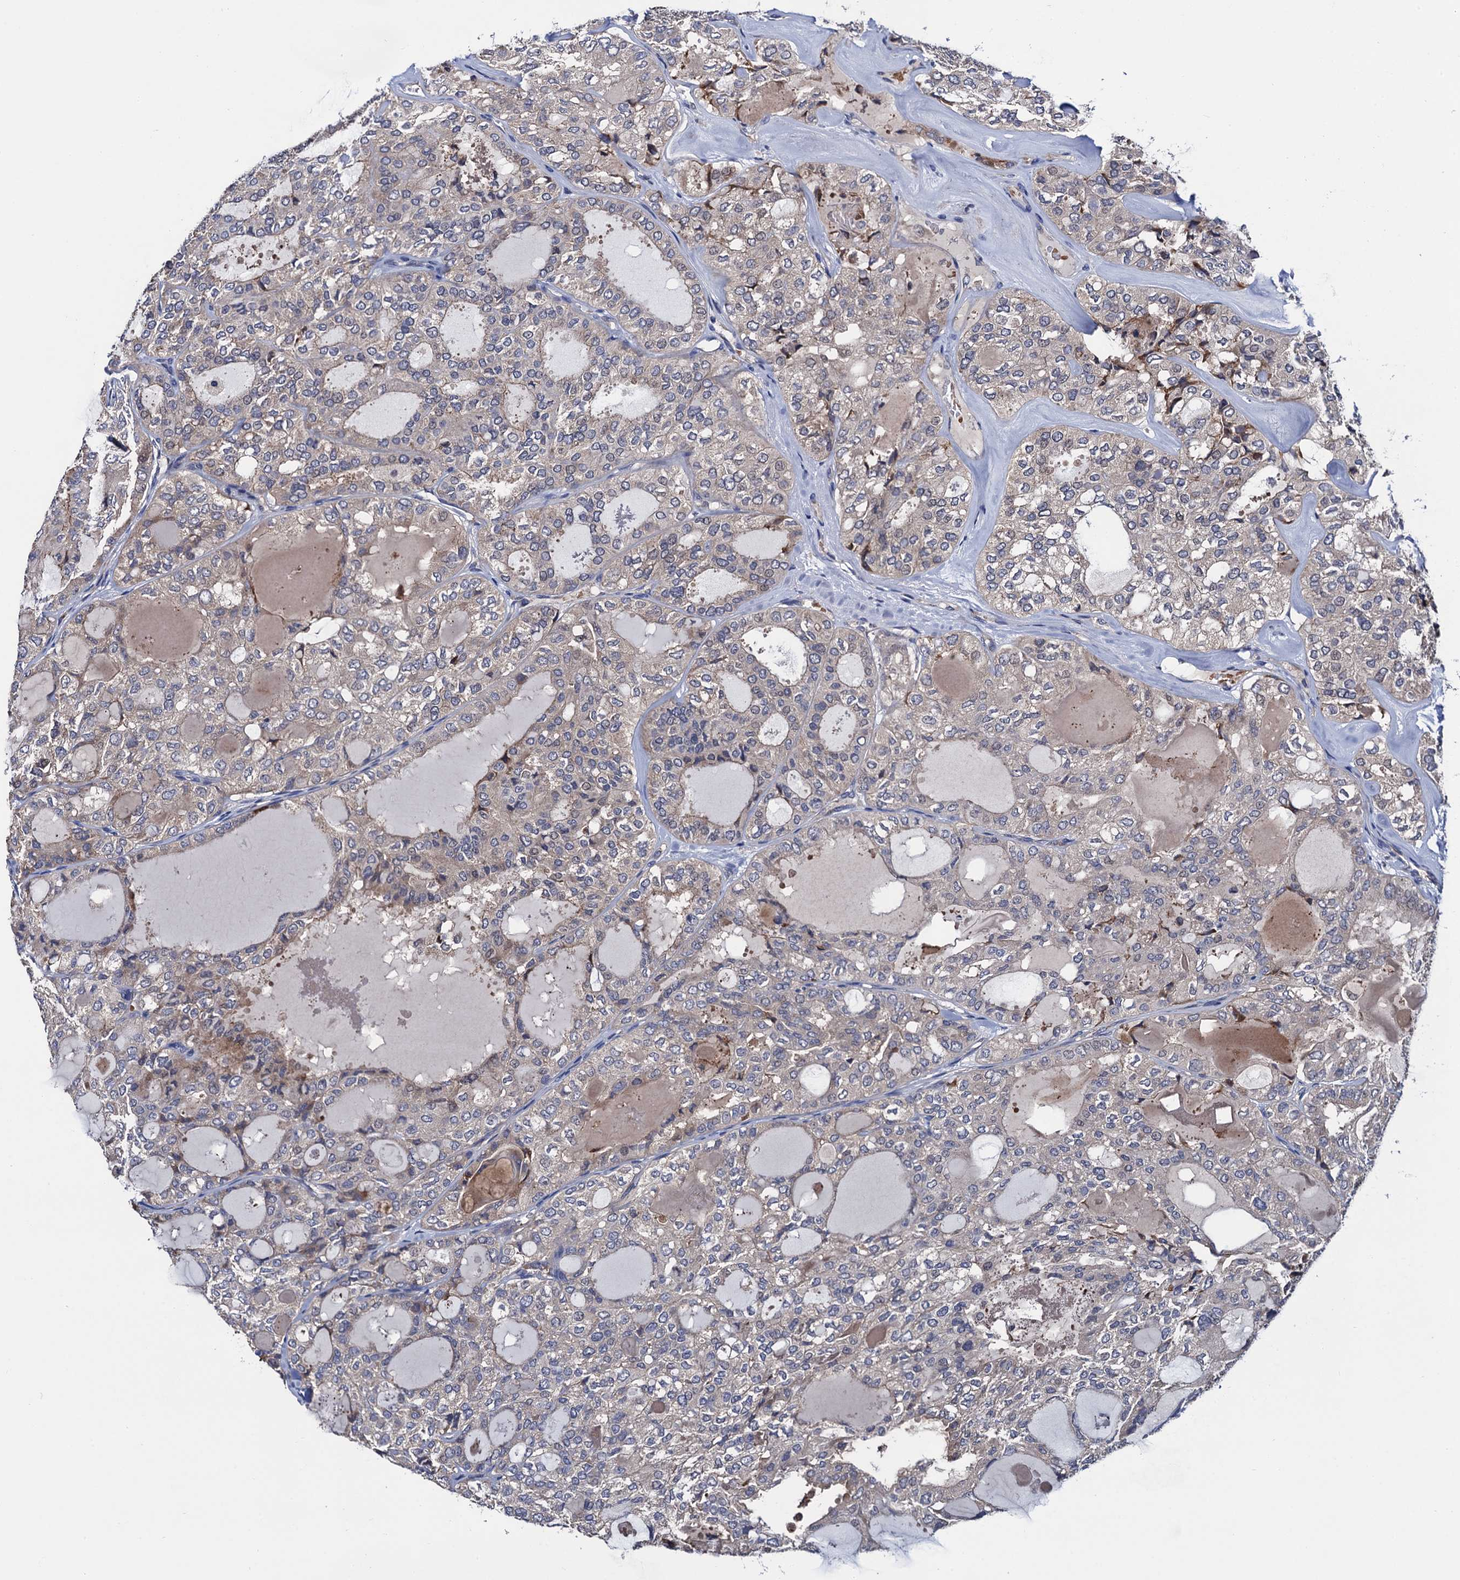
{"staining": {"intensity": "weak", "quantity": "<25%", "location": "cytoplasmic/membranous"}, "tissue": "thyroid cancer", "cell_type": "Tumor cells", "image_type": "cancer", "snomed": [{"axis": "morphology", "description": "Follicular adenoma carcinoma, NOS"}, {"axis": "topography", "description": "Thyroid gland"}], "caption": "A histopathology image of thyroid cancer (follicular adenoma carcinoma) stained for a protein demonstrates no brown staining in tumor cells.", "gene": "TRMT112", "patient": {"sex": "male", "age": 75}}